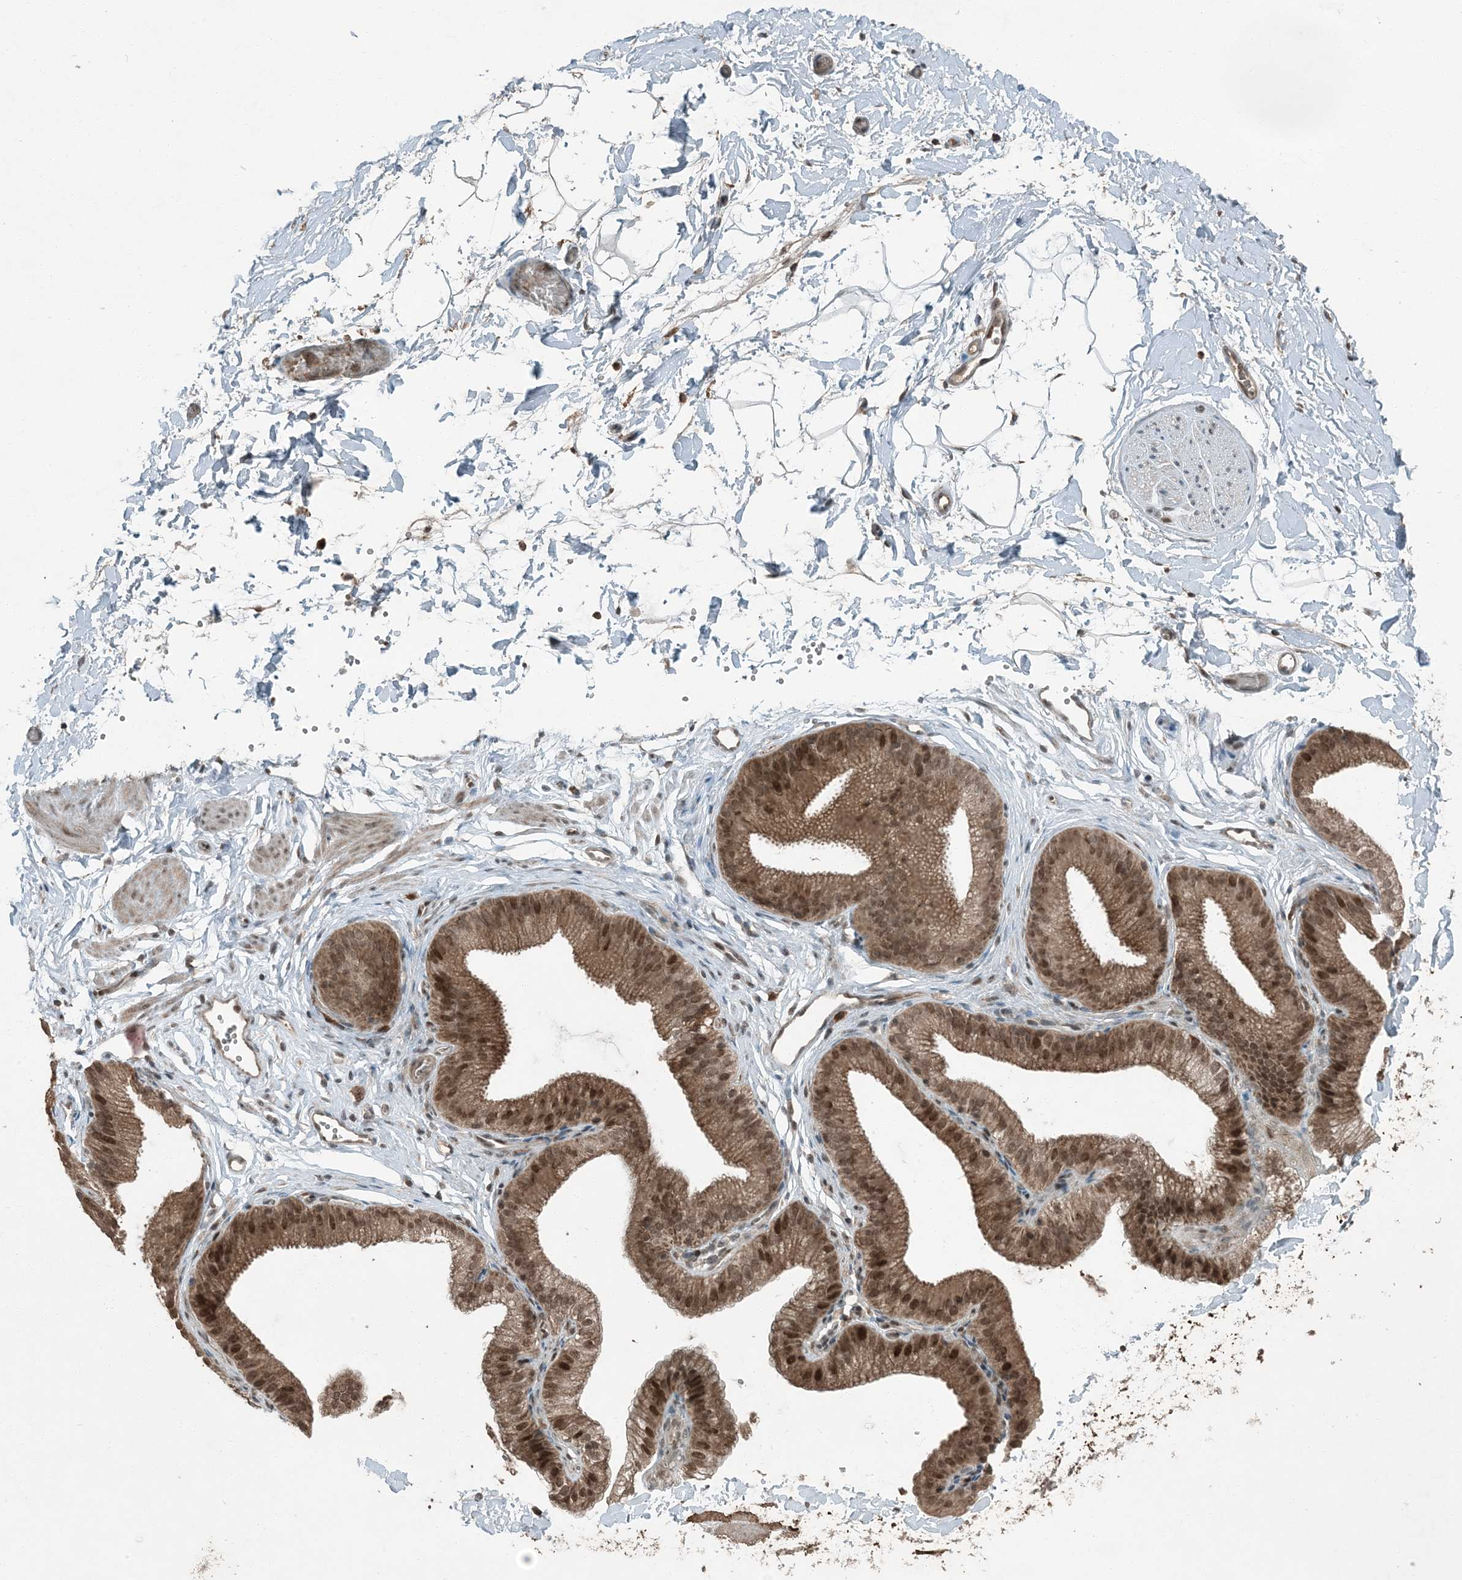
{"staining": {"intensity": "moderate", "quantity": ">75%", "location": "nuclear"}, "tissue": "adipose tissue", "cell_type": "Adipocytes", "image_type": "normal", "snomed": [{"axis": "morphology", "description": "Normal tissue, NOS"}, {"axis": "topography", "description": "Gallbladder"}, {"axis": "topography", "description": "Peripheral nerve tissue"}], "caption": "DAB immunohistochemical staining of benign human adipose tissue demonstrates moderate nuclear protein expression in about >75% of adipocytes.", "gene": "TRAPPC12", "patient": {"sex": "male", "age": 38}}